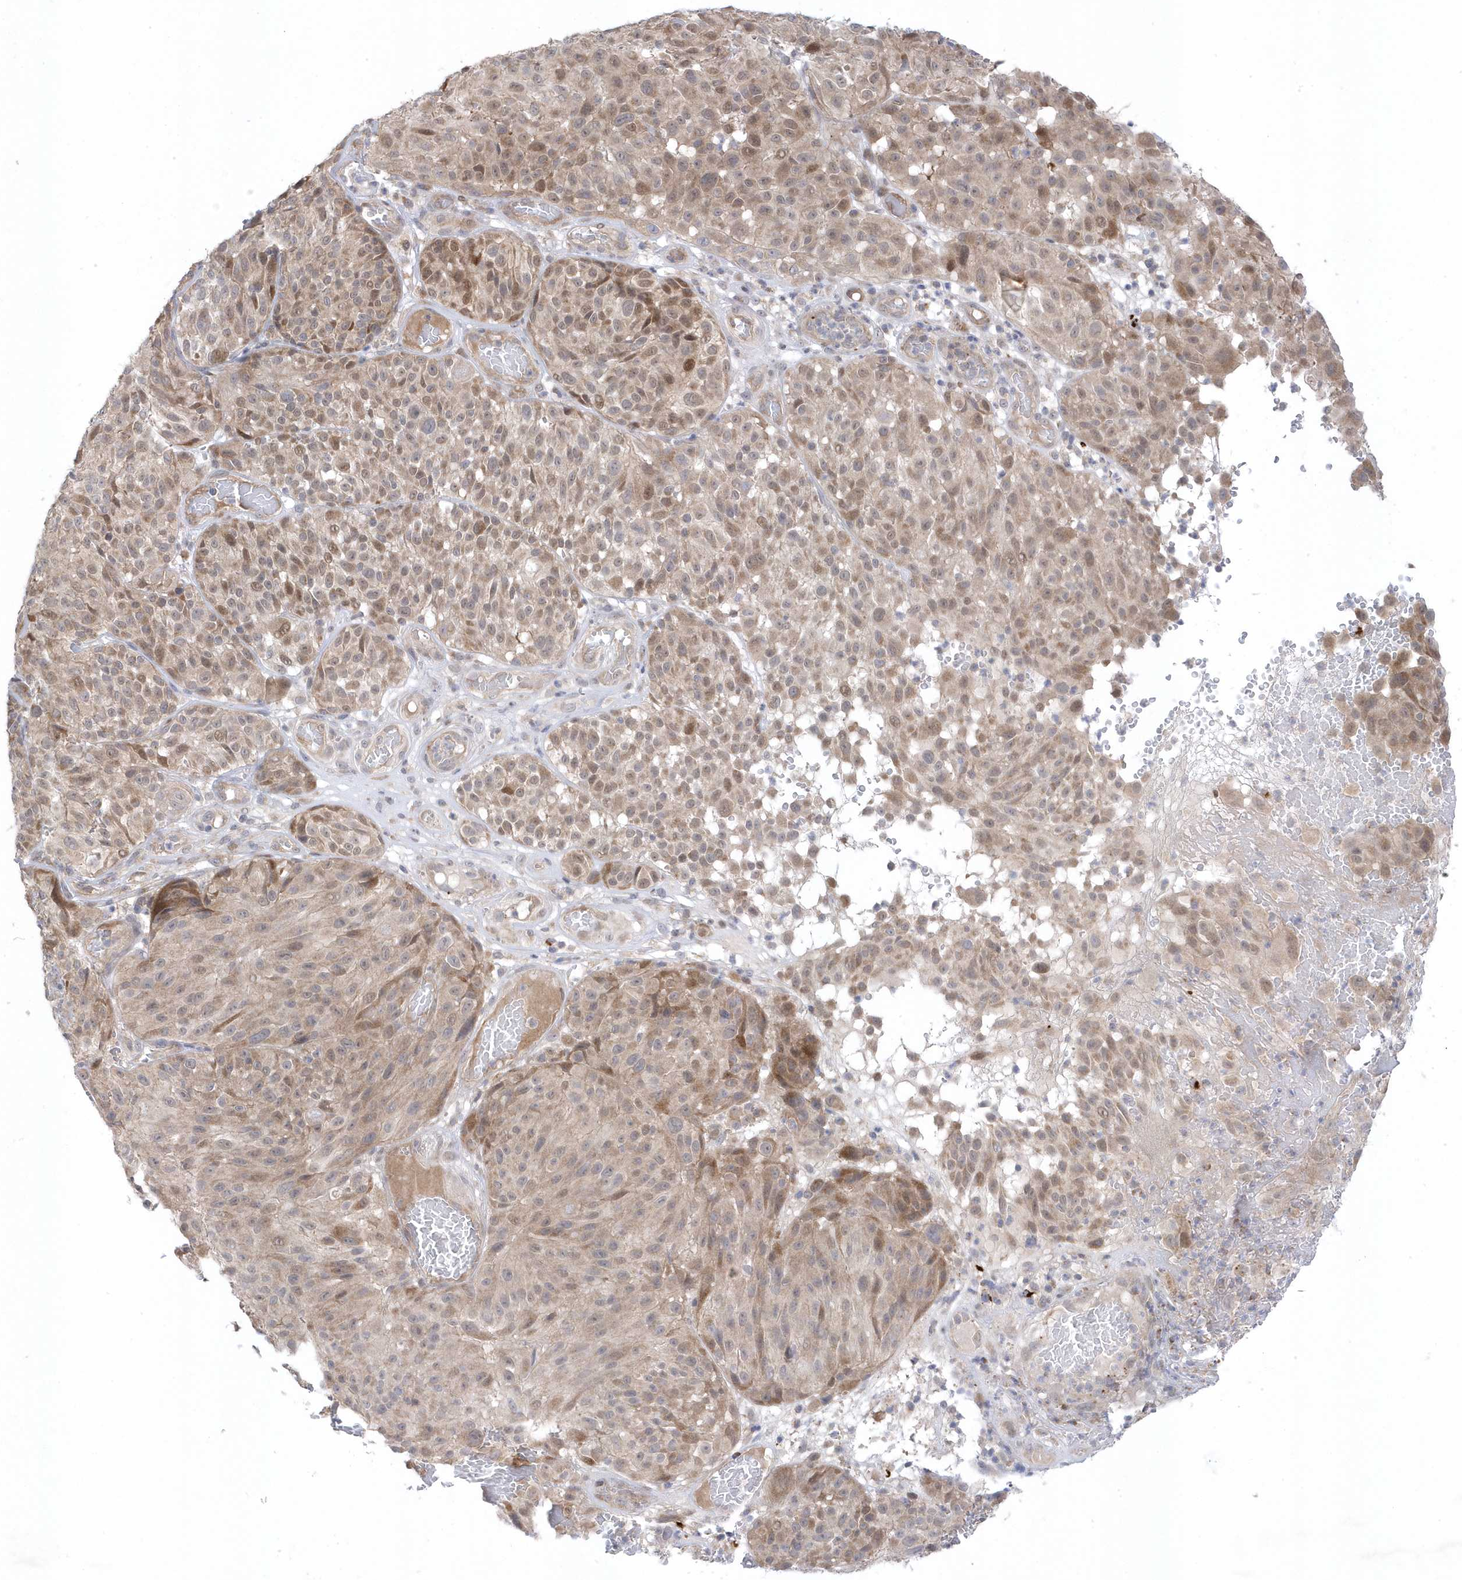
{"staining": {"intensity": "weak", "quantity": "25%-75%", "location": "cytoplasmic/membranous,nuclear"}, "tissue": "melanoma", "cell_type": "Tumor cells", "image_type": "cancer", "snomed": [{"axis": "morphology", "description": "Malignant melanoma, NOS"}, {"axis": "topography", "description": "Skin"}], "caption": "There is low levels of weak cytoplasmic/membranous and nuclear staining in tumor cells of malignant melanoma, as demonstrated by immunohistochemical staining (brown color).", "gene": "ANAPC1", "patient": {"sex": "male", "age": 83}}